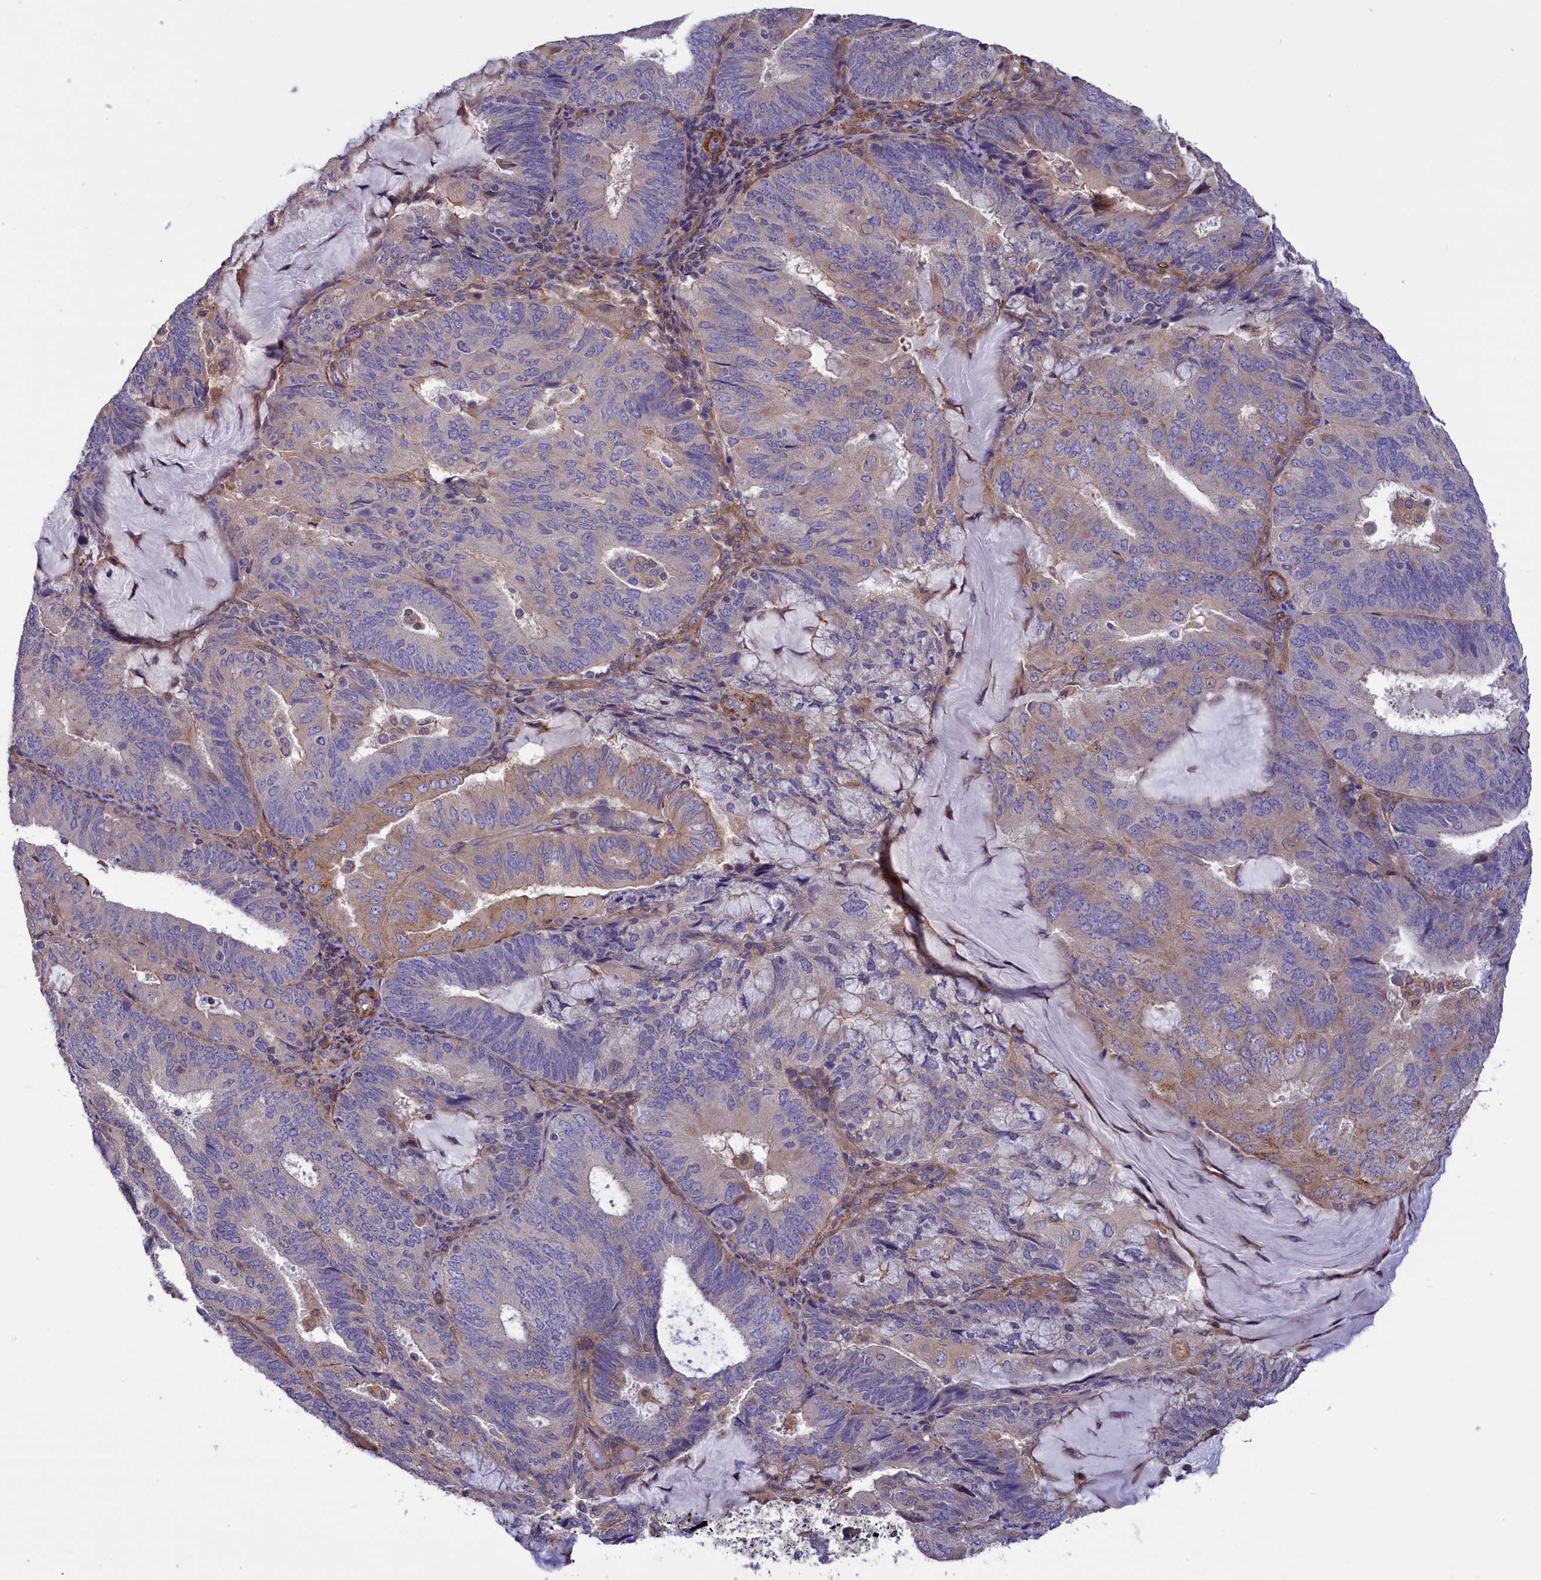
{"staining": {"intensity": "weak", "quantity": "<25%", "location": "cytoplasmic/membranous"}, "tissue": "endometrial cancer", "cell_type": "Tumor cells", "image_type": "cancer", "snomed": [{"axis": "morphology", "description": "Adenocarcinoma, NOS"}, {"axis": "topography", "description": "Endometrium"}], "caption": "Human adenocarcinoma (endometrial) stained for a protein using immunohistochemistry displays no expression in tumor cells.", "gene": "AMDHD2", "patient": {"sex": "female", "age": 81}}